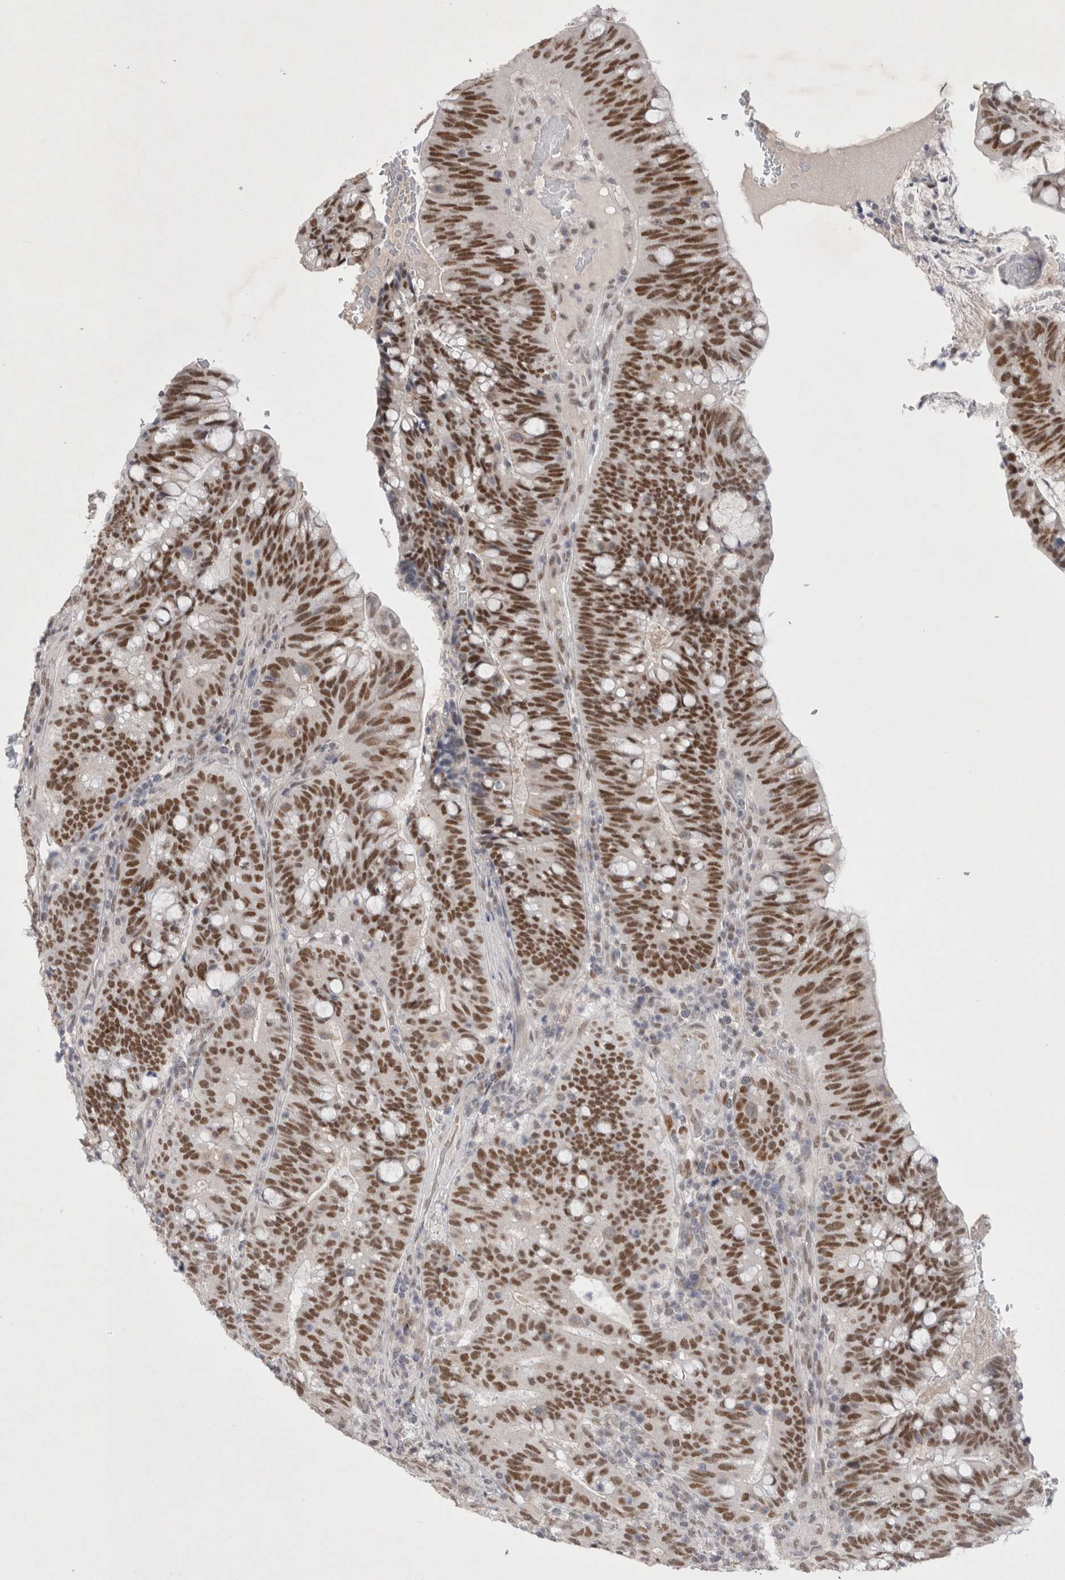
{"staining": {"intensity": "moderate", "quantity": ">75%", "location": "nuclear"}, "tissue": "colorectal cancer", "cell_type": "Tumor cells", "image_type": "cancer", "snomed": [{"axis": "morphology", "description": "Adenocarcinoma, NOS"}, {"axis": "topography", "description": "Colon"}], "caption": "IHC (DAB) staining of human colorectal cancer (adenocarcinoma) reveals moderate nuclear protein staining in approximately >75% of tumor cells.", "gene": "RECQL4", "patient": {"sex": "female", "age": 66}}